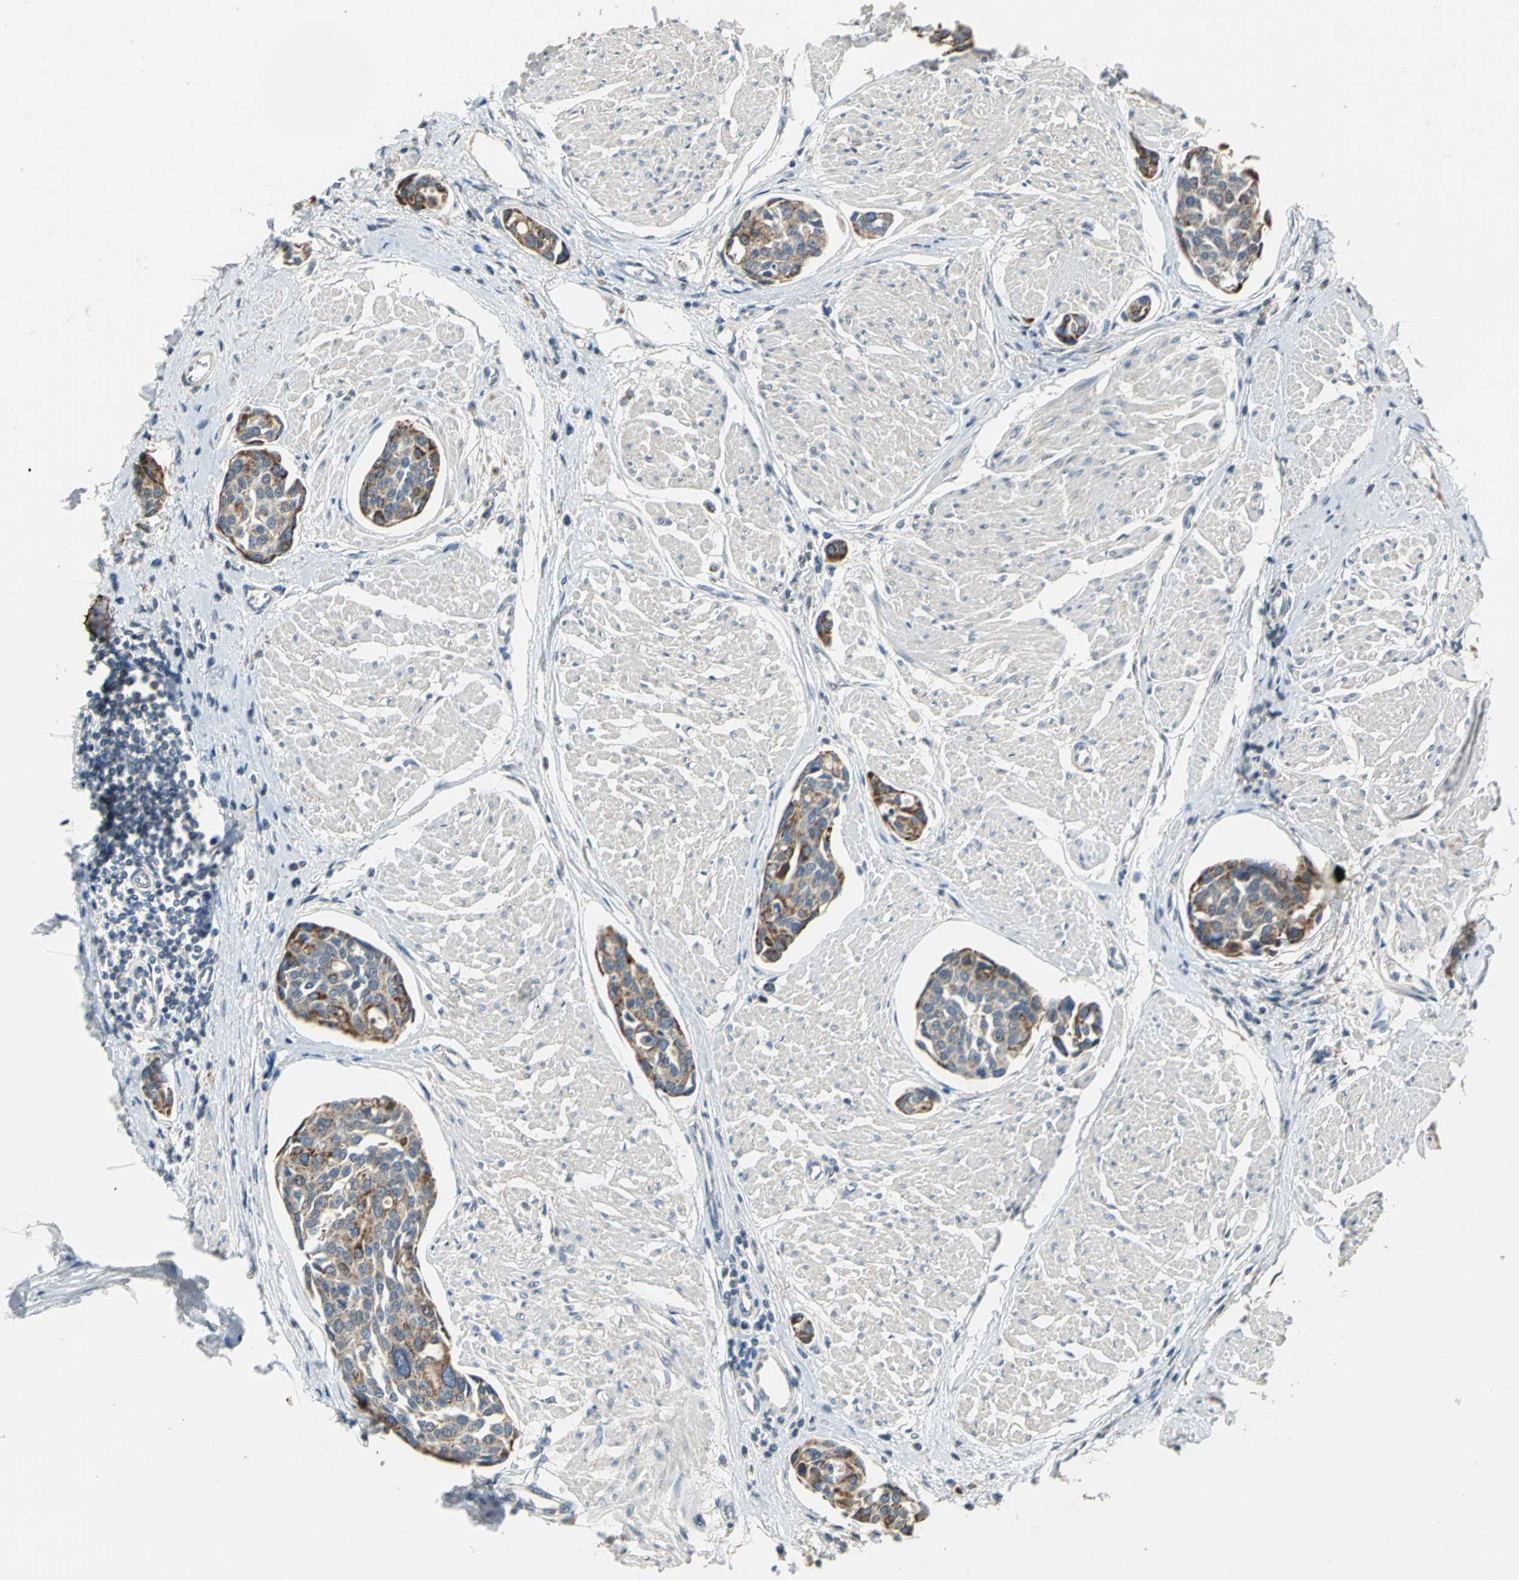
{"staining": {"intensity": "strong", "quantity": ">75%", "location": "cytoplasmic/membranous"}, "tissue": "urothelial cancer", "cell_type": "Tumor cells", "image_type": "cancer", "snomed": [{"axis": "morphology", "description": "Urothelial carcinoma, High grade"}, {"axis": "topography", "description": "Urinary bladder"}], "caption": "Immunohistochemistry micrograph of human urothelial cancer stained for a protein (brown), which exhibits high levels of strong cytoplasmic/membranous positivity in about >75% of tumor cells.", "gene": "JADE3", "patient": {"sex": "male", "age": 78}}